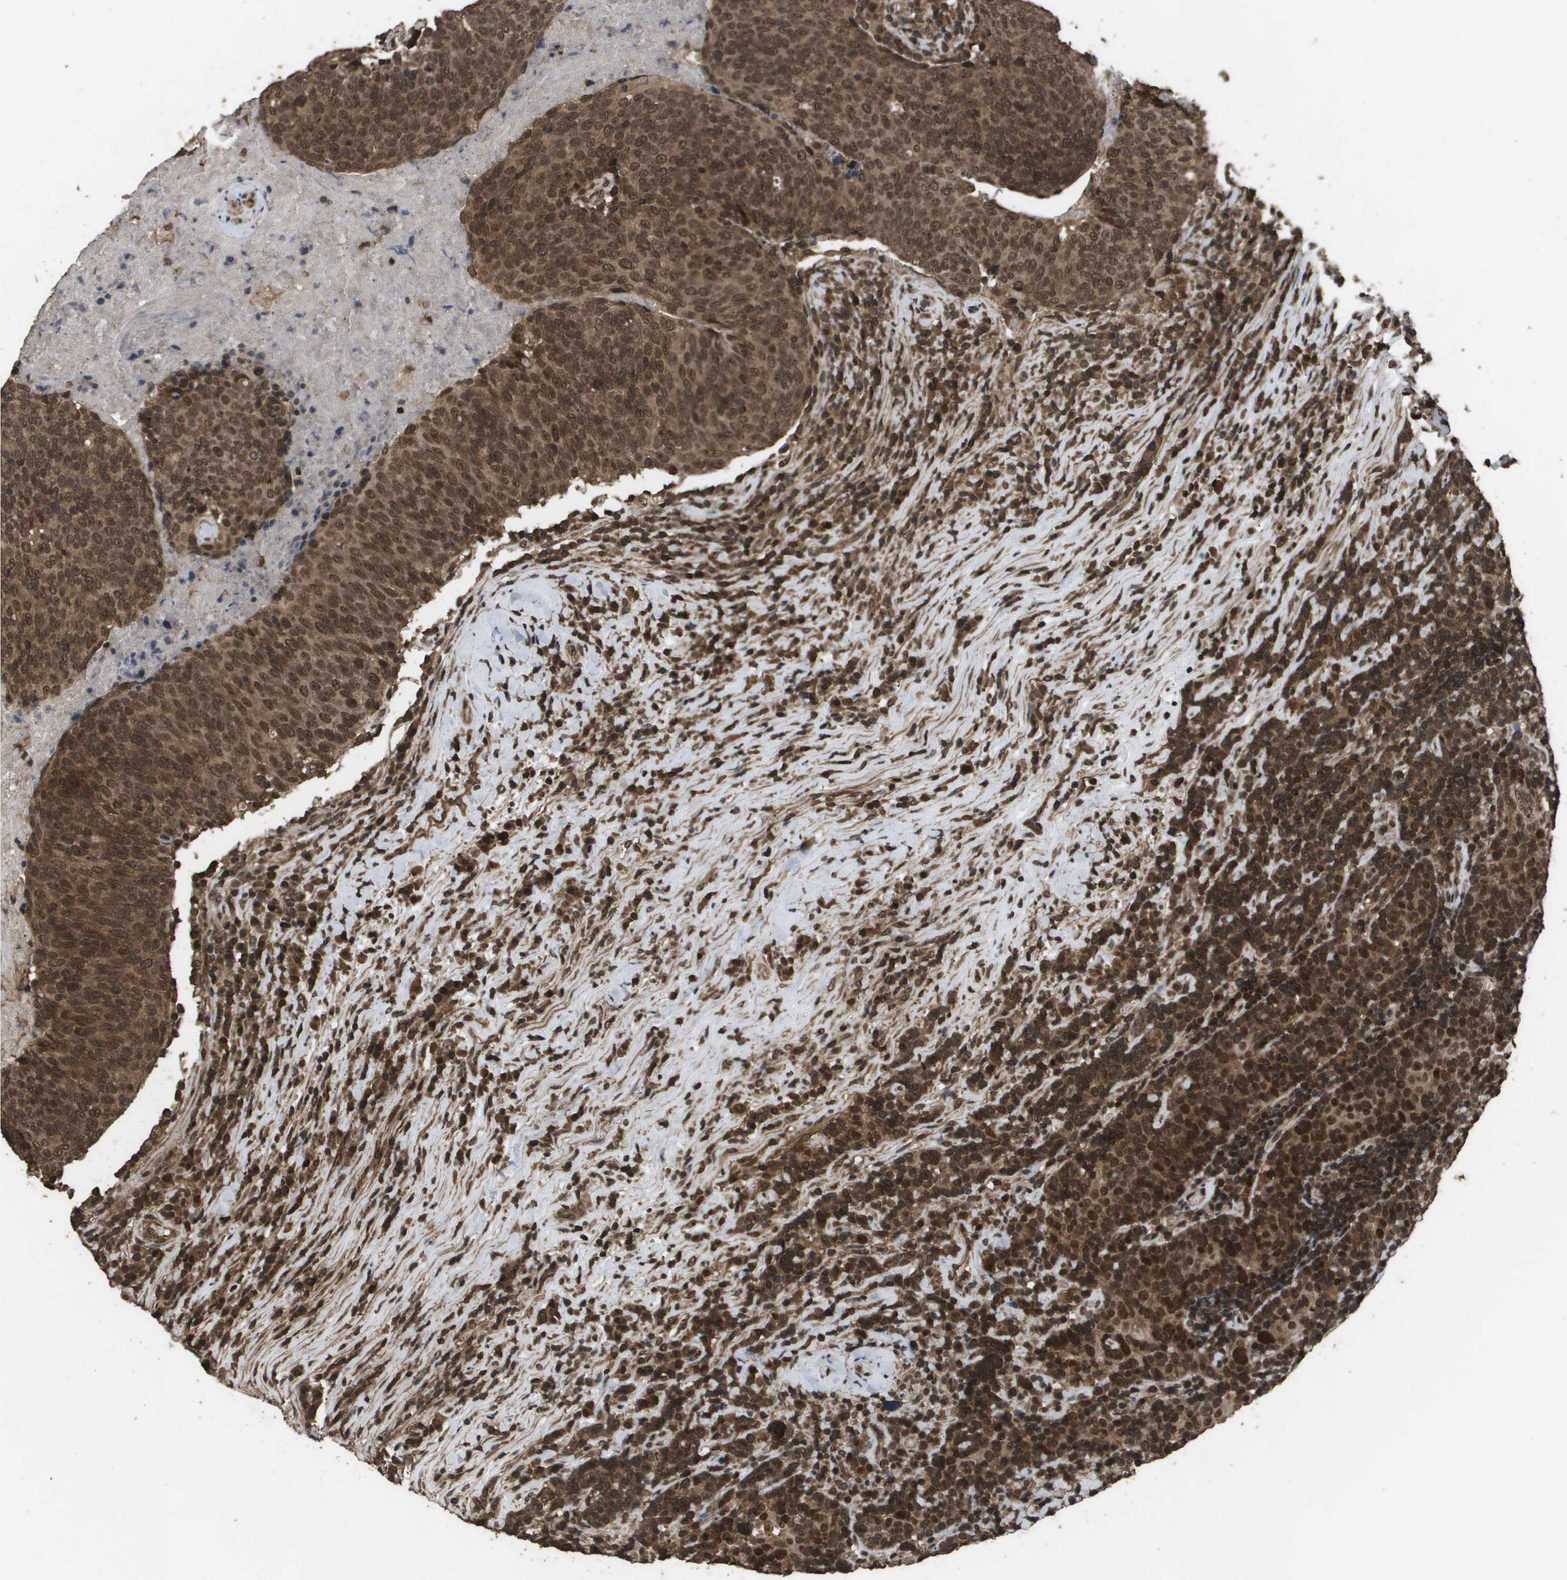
{"staining": {"intensity": "strong", "quantity": ">75%", "location": "cytoplasmic/membranous,nuclear"}, "tissue": "head and neck cancer", "cell_type": "Tumor cells", "image_type": "cancer", "snomed": [{"axis": "morphology", "description": "Squamous cell carcinoma, NOS"}, {"axis": "morphology", "description": "Squamous cell carcinoma, metastatic, NOS"}, {"axis": "topography", "description": "Lymph node"}, {"axis": "topography", "description": "Head-Neck"}], "caption": "This histopathology image displays head and neck cancer stained with IHC to label a protein in brown. The cytoplasmic/membranous and nuclear of tumor cells show strong positivity for the protein. Nuclei are counter-stained blue.", "gene": "AXIN2", "patient": {"sex": "male", "age": 62}}